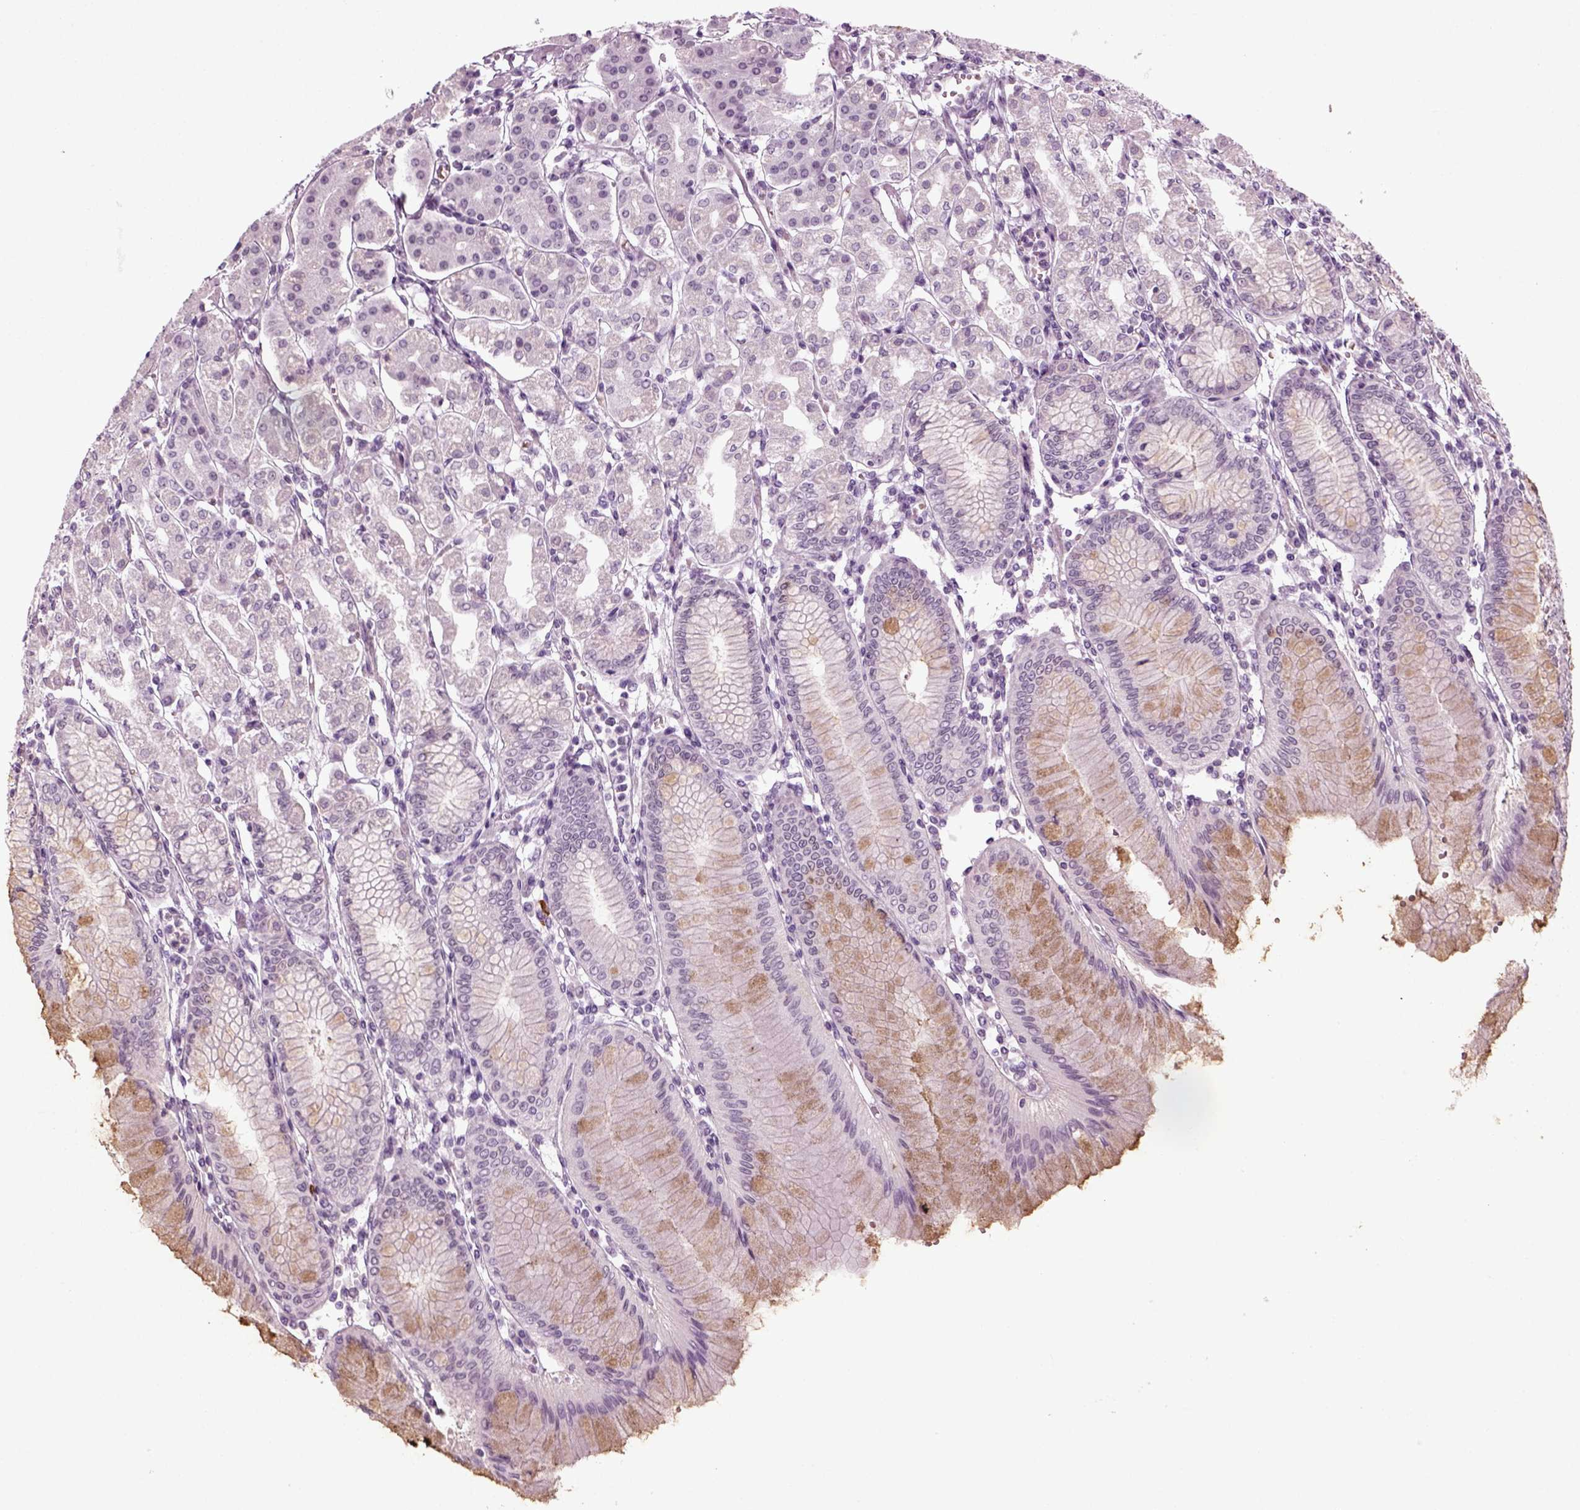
{"staining": {"intensity": "negative", "quantity": "none", "location": "none"}, "tissue": "stomach", "cell_type": "Glandular cells", "image_type": "normal", "snomed": [{"axis": "morphology", "description": "Normal tissue, NOS"}, {"axis": "topography", "description": "Skeletal muscle"}, {"axis": "topography", "description": "Stomach"}], "caption": "Immunohistochemistry (IHC) of benign human stomach demonstrates no staining in glandular cells. (Brightfield microscopy of DAB (3,3'-diaminobenzidine) immunohistochemistry (IHC) at high magnification).", "gene": "ZC2HC1C", "patient": {"sex": "female", "age": 57}}